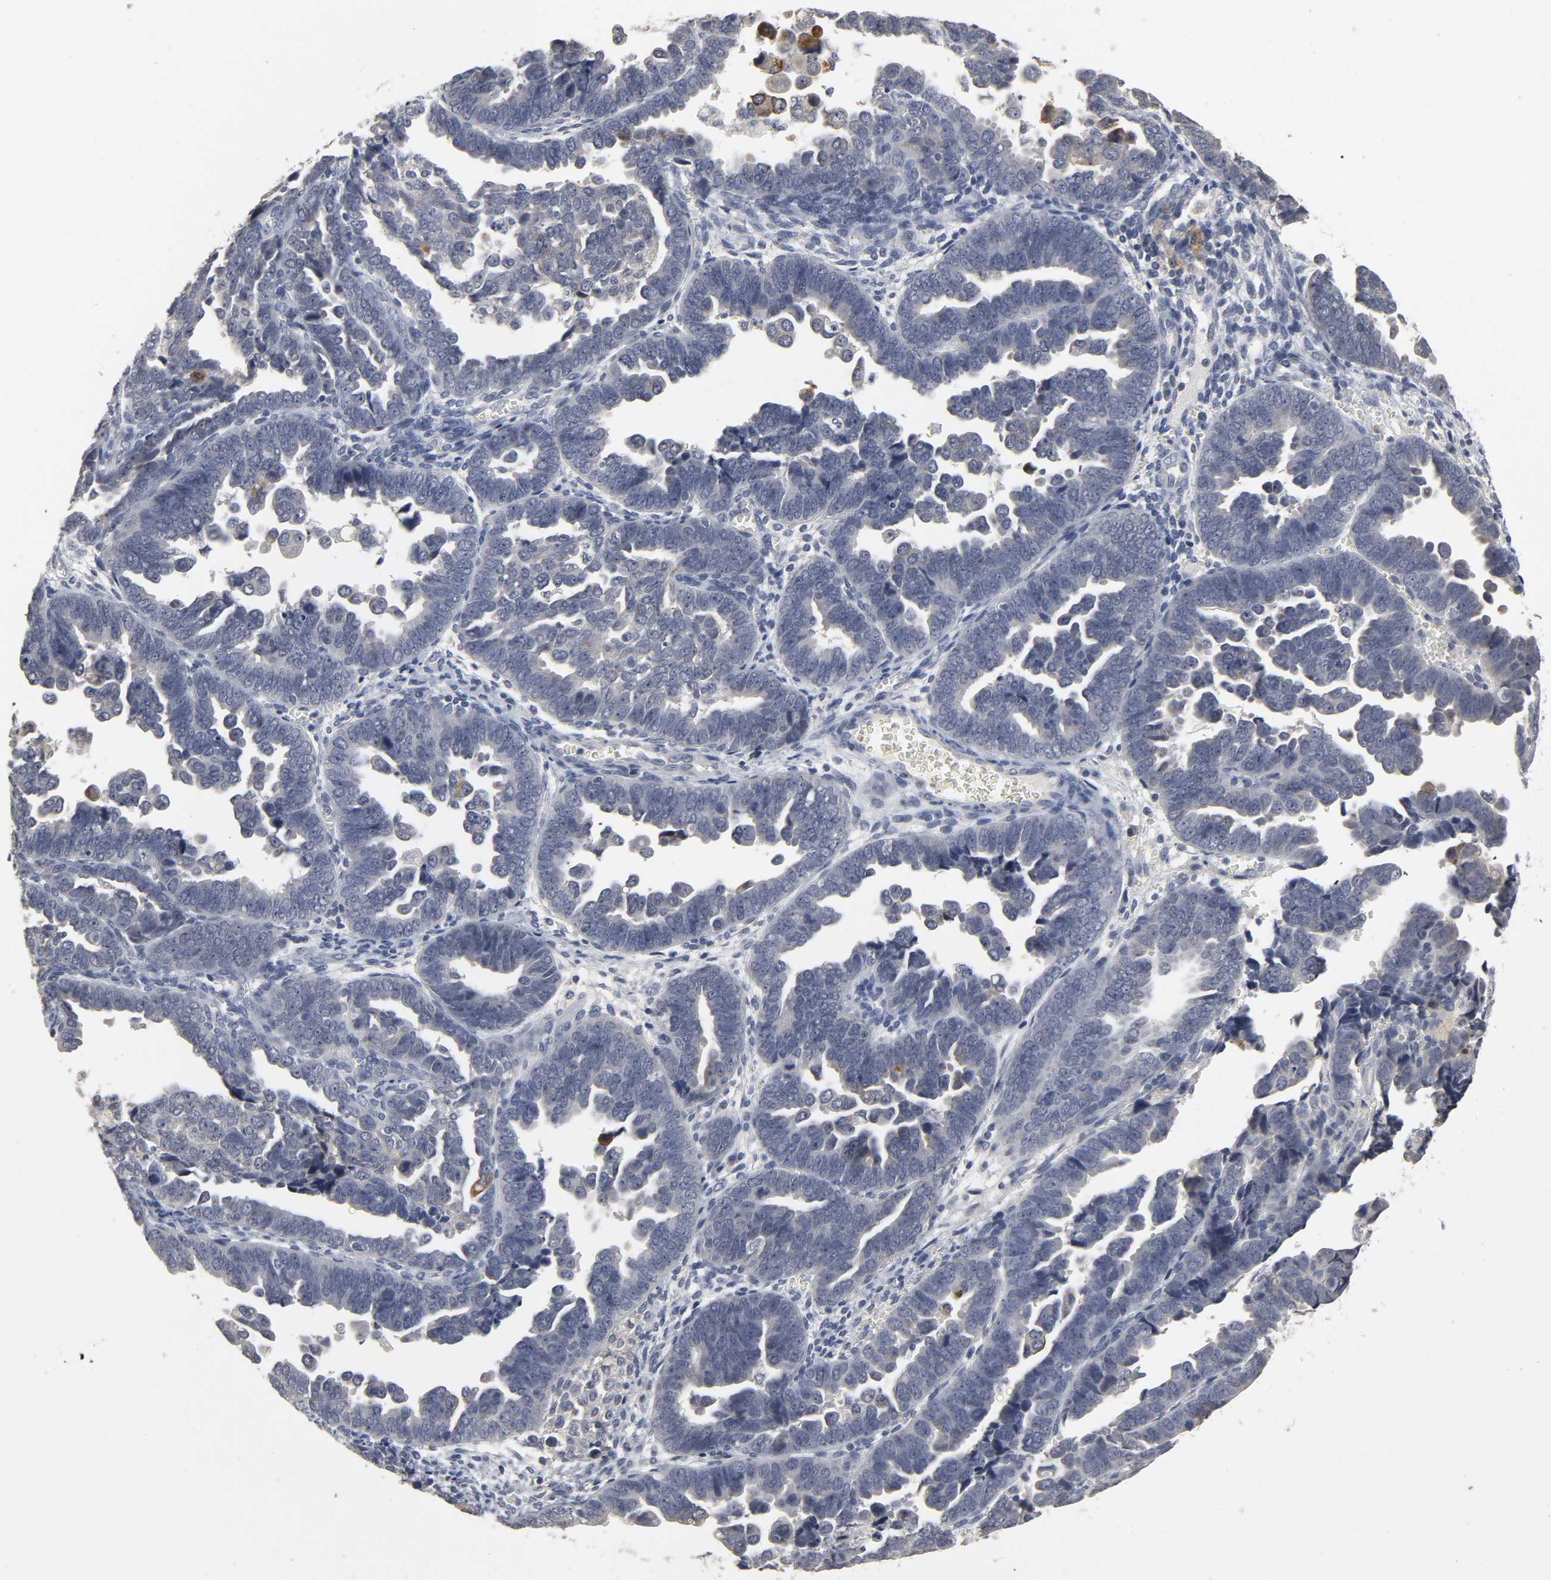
{"staining": {"intensity": "negative", "quantity": "none", "location": "none"}, "tissue": "endometrial cancer", "cell_type": "Tumor cells", "image_type": "cancer", "snomed": [{"axis": "morphology", "description": "Adenocarcinoma, NOS"}, {"axis": "topography", "description": "Endometrium"}], "caption": "Immunohistochemistry of adenocarcinoma (endometrial) demonstrates no positivity in tumor cells.", "gene": "TCAP", "patient": {"sex": "female", "age": 75}}